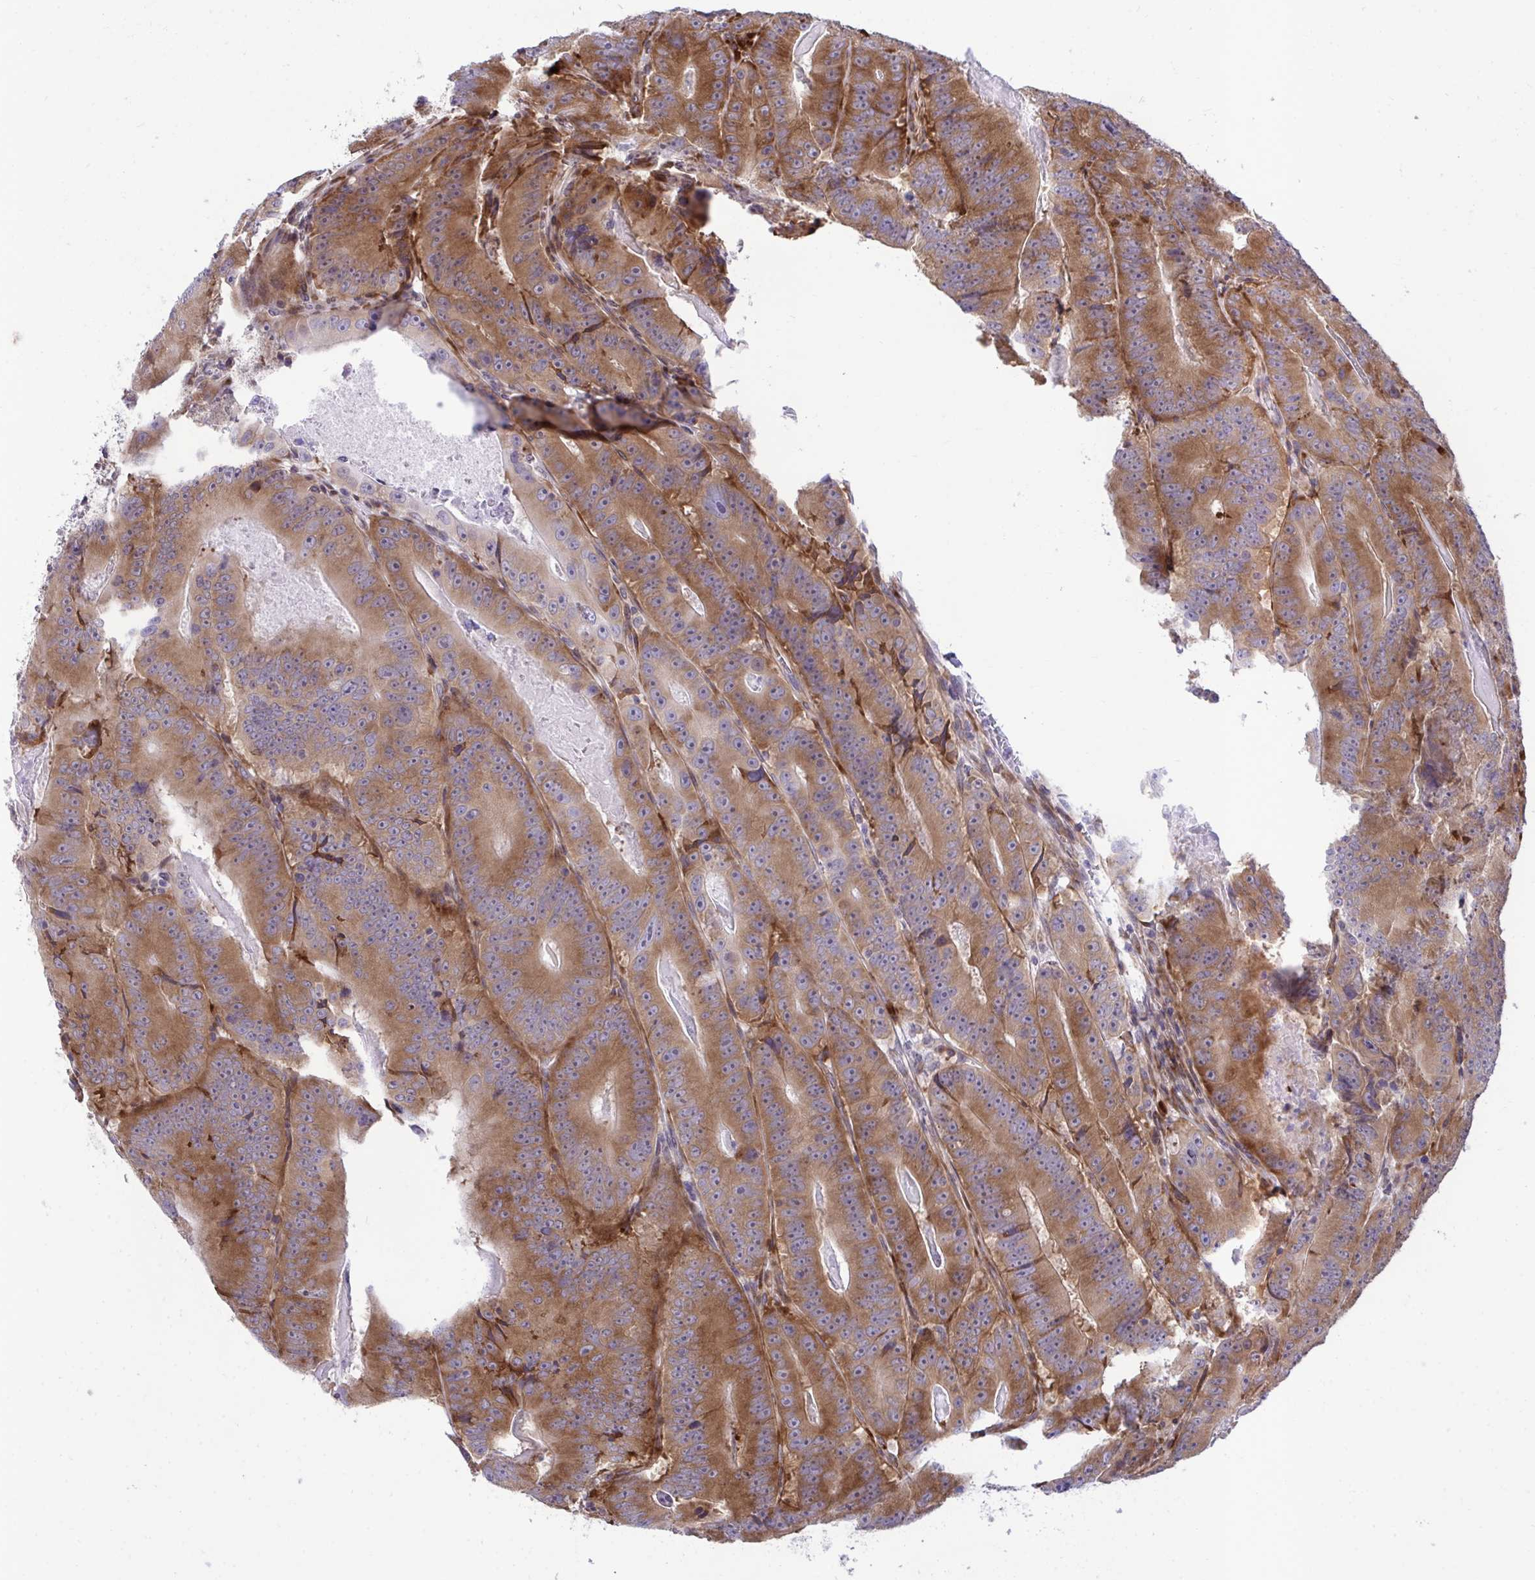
{"staining": {"intensity": "moderate", "quantity": ">75%", "location": "cytoplasmic/membranous"}, "tissue": "colorectal cancer", "cell_type": "Tumor cells", "image_type": "cancer", "snomed": [{"axis": "morphology", "description": "Adenocarcinoma, NOS"}, {"axis": "topography", "description": "Colon"}], "caption": "This is an image of immunohistochemistry (IHC) staining of colorectal adenocarcinoma, which shows moderate positivity in the cytoplasmic/membranous of tumor cells.", "gene": "RPS15", "patient": {"sex": "female", "age": 86}}